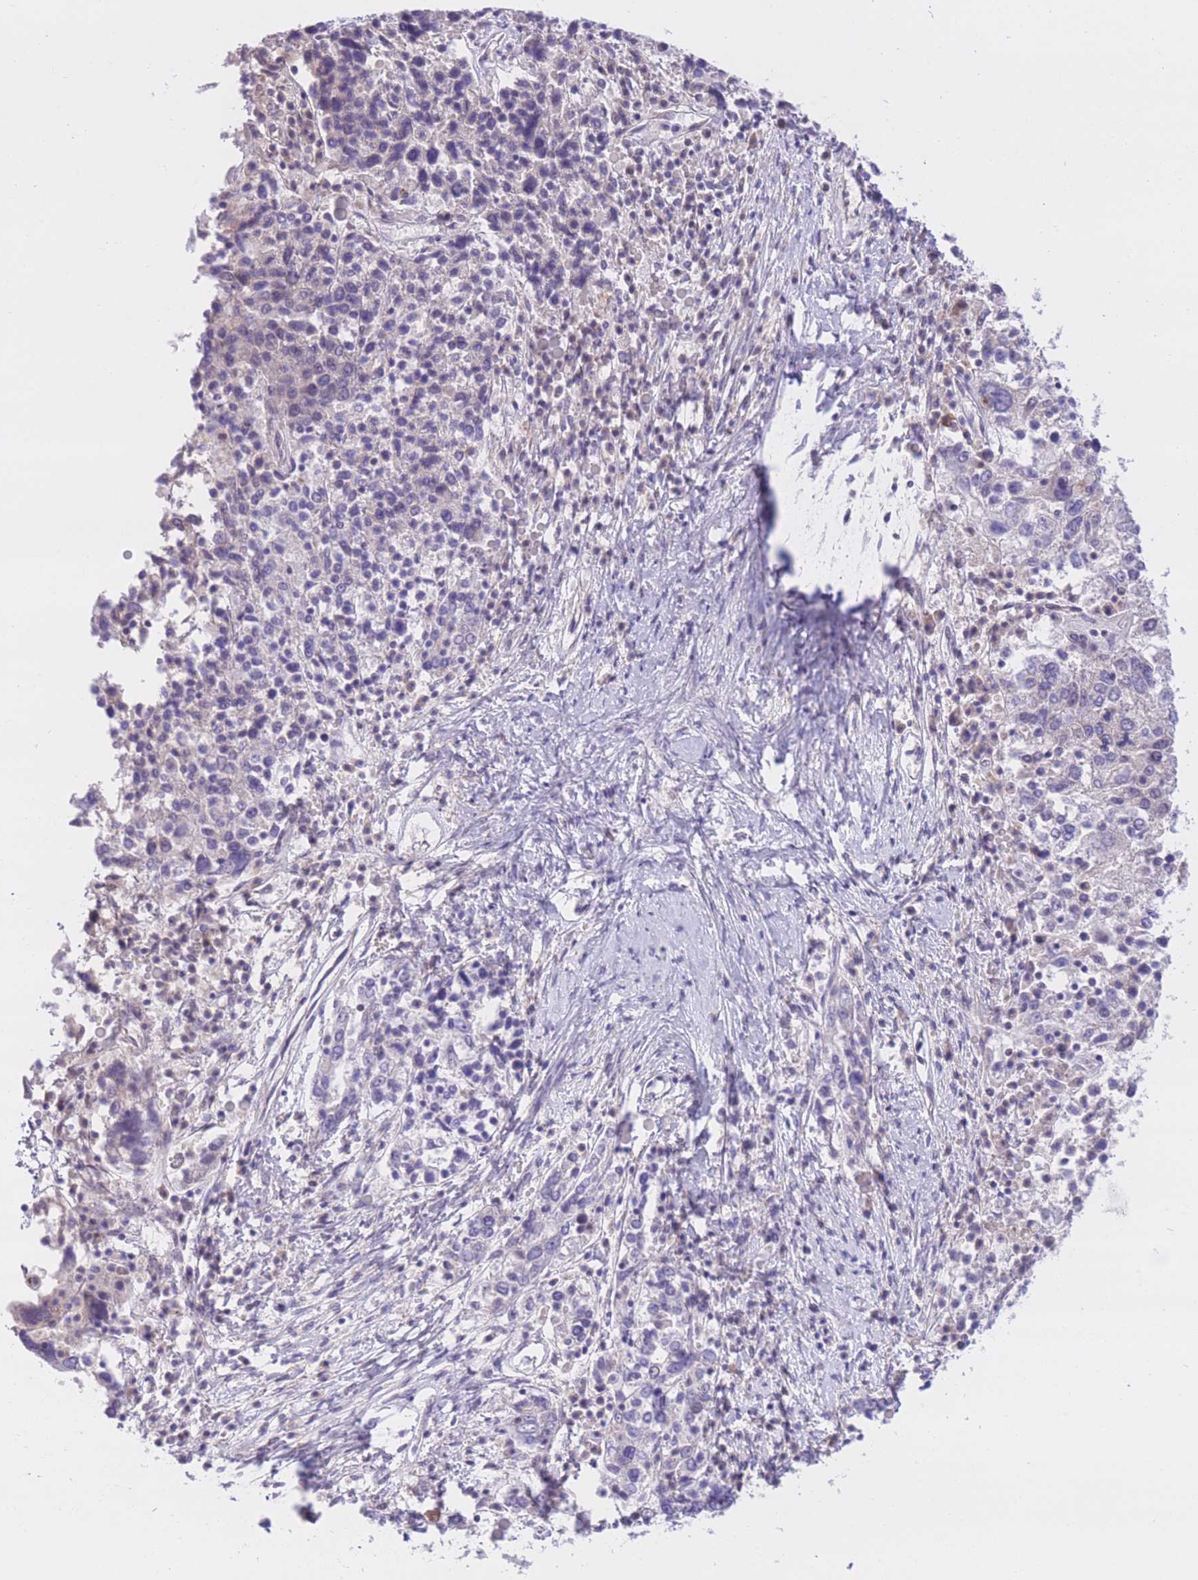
{"staining": {"intensity": "negative", "quantity": "none", "location": "none"}, "tissue": "ovarian cancer", "cell_type": "Tumor cells", "image_type": "cancer", "snomed": [{"axis": "morphology", "description": "Carcinoma, endometroid"}, {"axis": "topography", "description": "Ovary"}], "caption": "Tumor cells are negative for protein expression in human ovarian cancer. (IHC, brightfield microscopy, high magnification).", "gene": "RPL39L", "patient": {"sex": "female", "age": 62}}